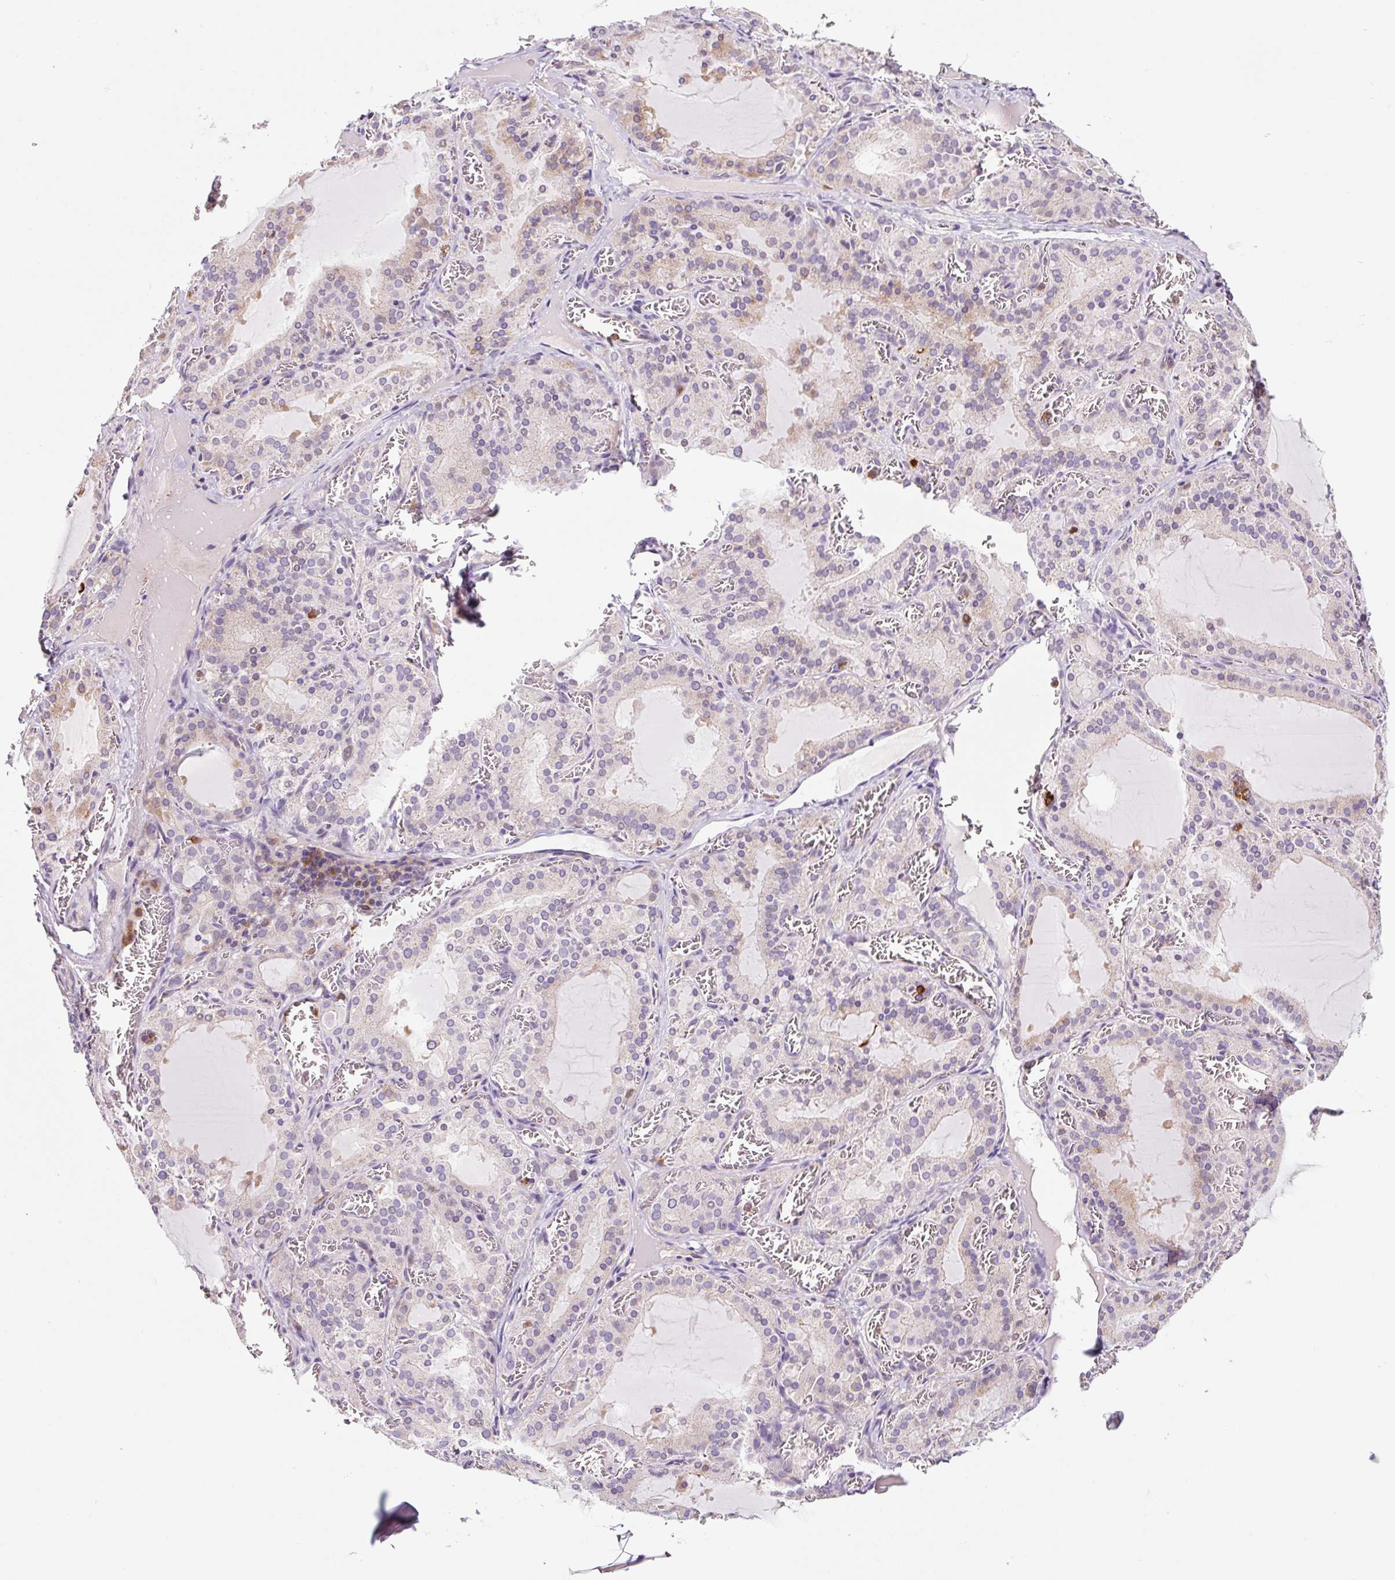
{"staining": {"intensity": "weak", "quantity": "25%-75%", "location": "cytoplasmic/membranous"}, "tissue": "thyroid gland", "cell_type": "Glandular cells", "image_type": "normal", "snomed": [{"axis": "morphology", "description": "Normal tissue, NOS"}, {"axis": "topography", "description": "Thyroid gland"}], "caption": "Human thyroid gland stained with a brown dye shows weak cytoplasmic/membranous positive positivity in approximately 25%-75% of glandular cells.", "gene": "FUT10", "patient": {"sex": "female", "age": 30}}